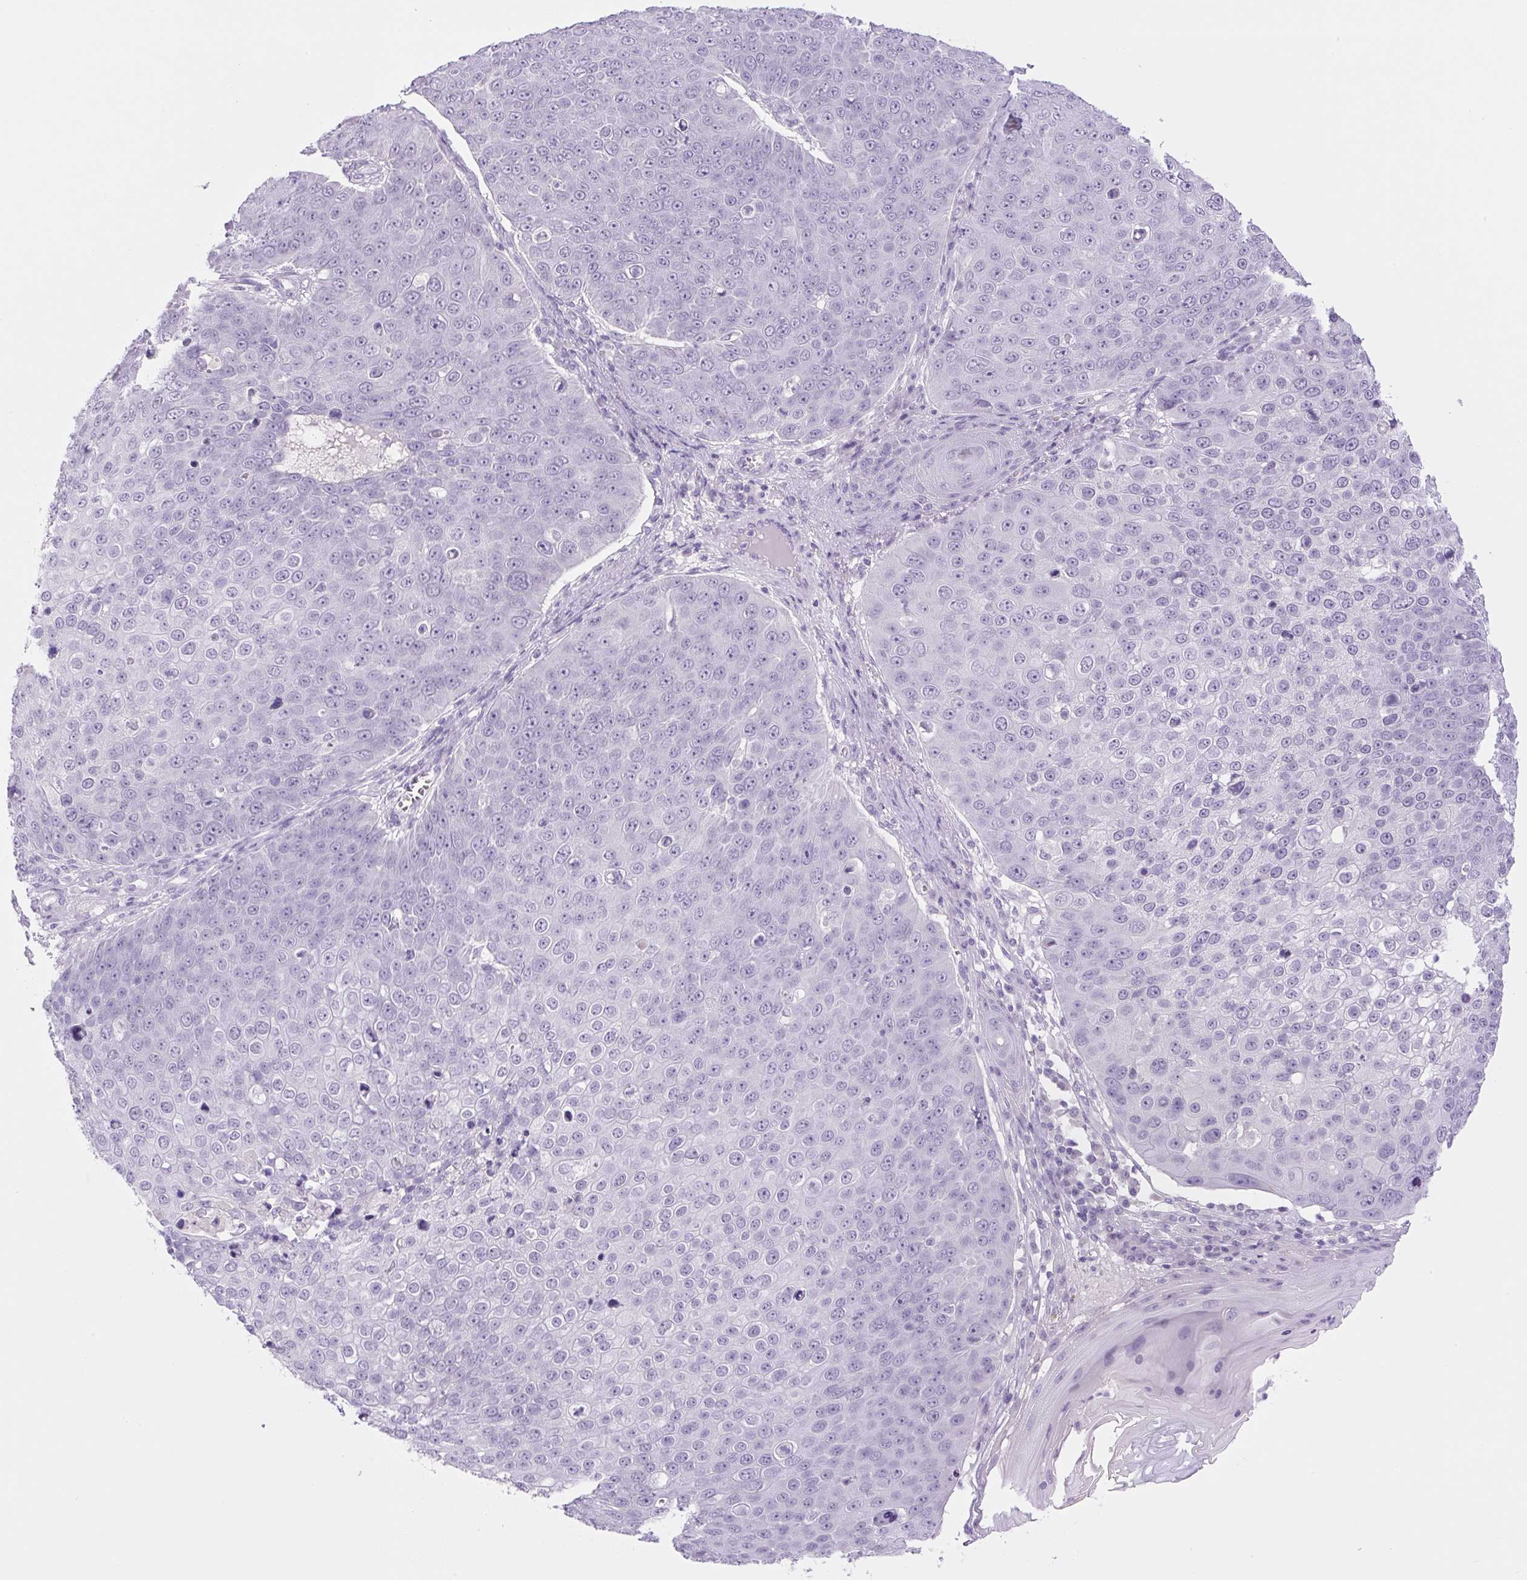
{"staining": {"intensity": "negative", "quantity": "none", "location": "none"}, "tissue": "skin cancer", "cell_type": "Tumor cells", "image_type": "cancer", "snomed": [{"axis": "morphology", "description": "Squamous cell carcinoma, NOS"}, {"axis": "topography", "description": "Skin"}], "caption": "This is a micrograph of immunohistochemistry staining of skin squamous cell carcinoma, which shows no expression in tumor cells.", "gene": "COL9A2", "patient": {"sex": "male", "age": 71}}